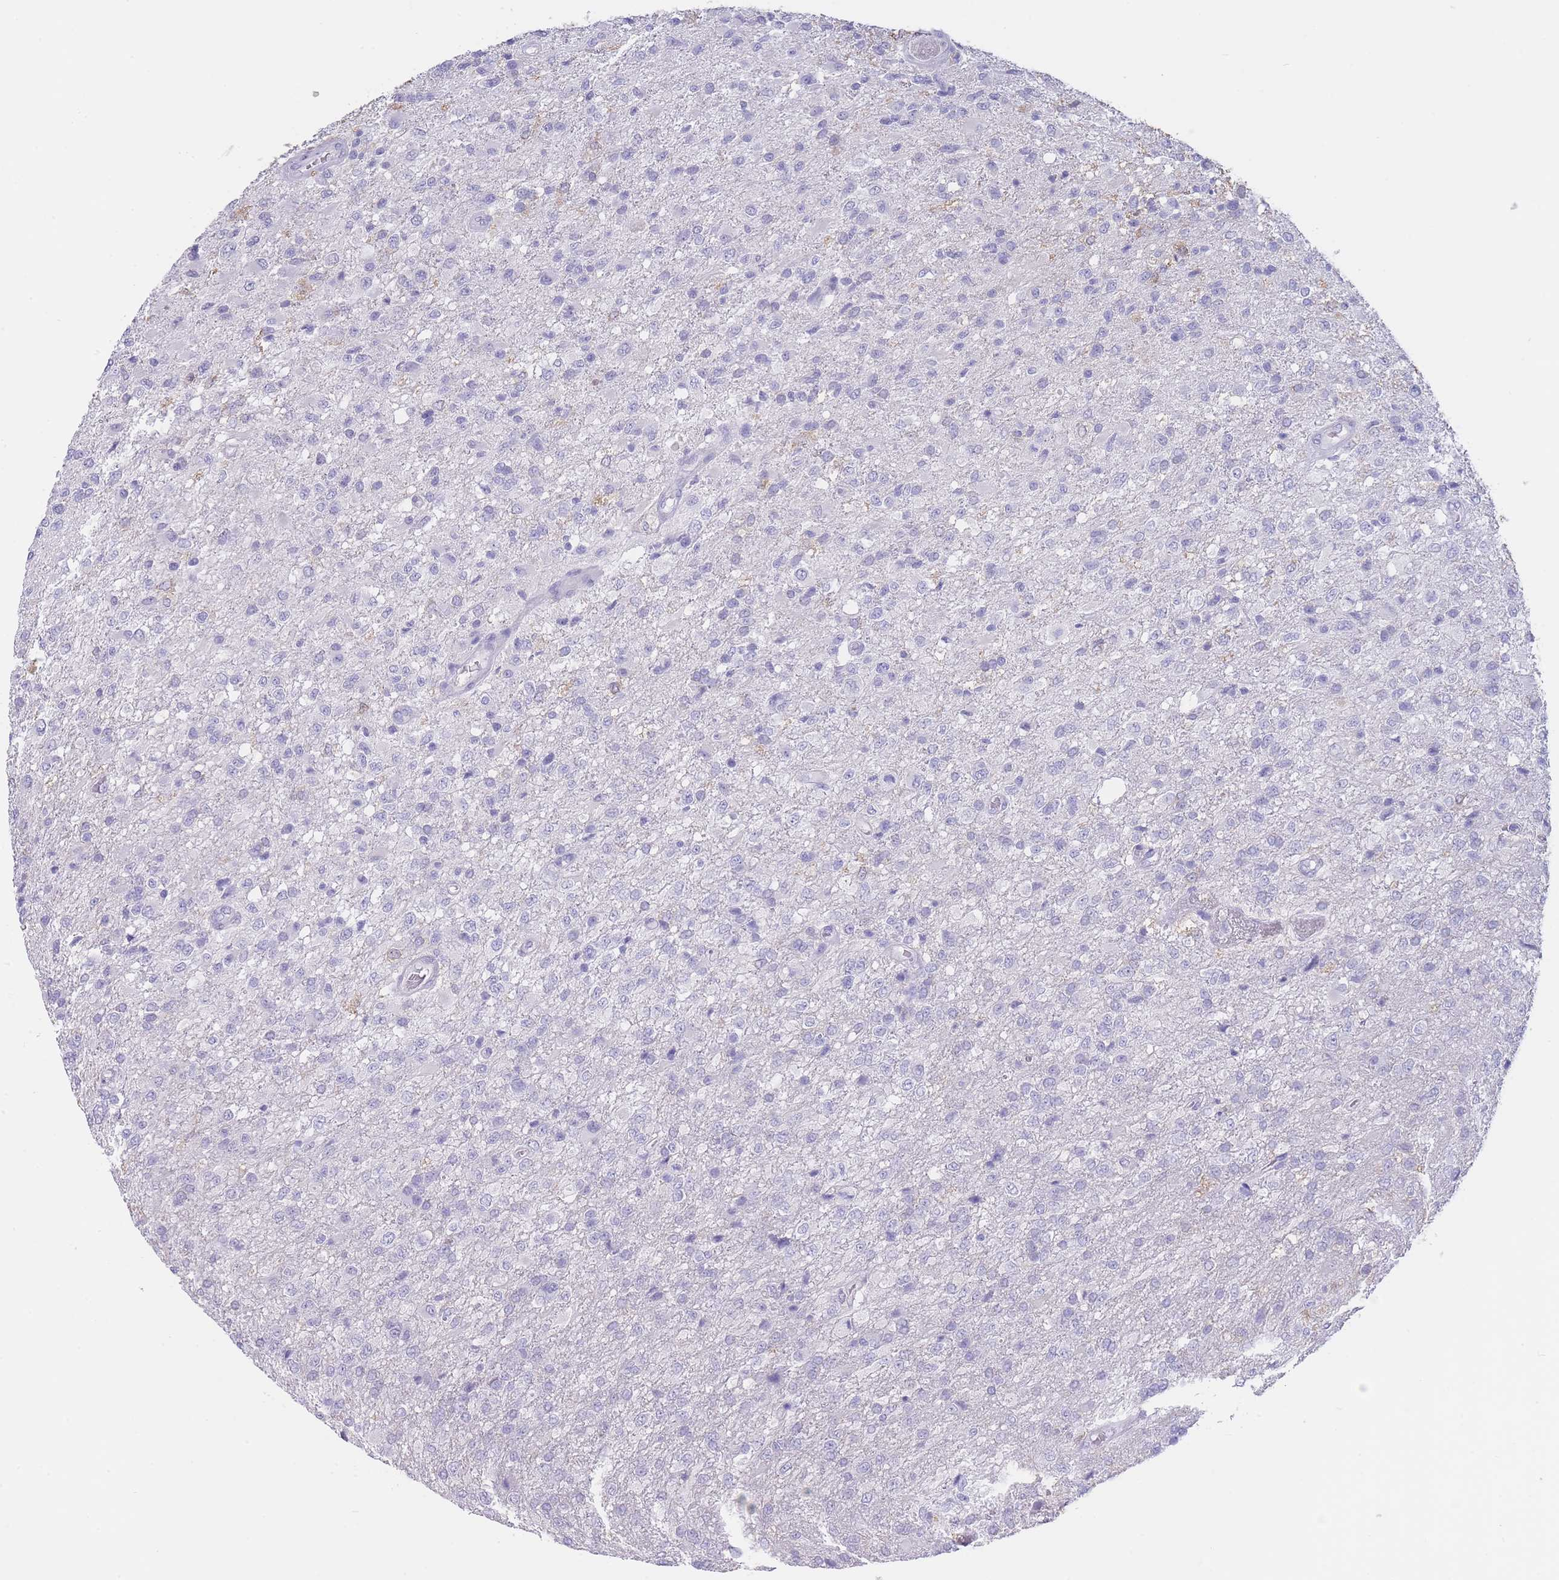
{"staining": {"intensity": "negative", "quantity": "none", "location": "none"}, "tissue": "glioma", "cell_type": "Tumor cells", "image_type": "cancer", "snomed": [{"axis": "morphology", "description": "Glioma, malignant, High grade"}, {"axis": "topography", "description": "Brain"}], "caption": "Tumor cells are negative for protein expression in human malignant glioma (high-grade).", "gene": "CD37", "patient": {"sex": "female", "age": 74}}